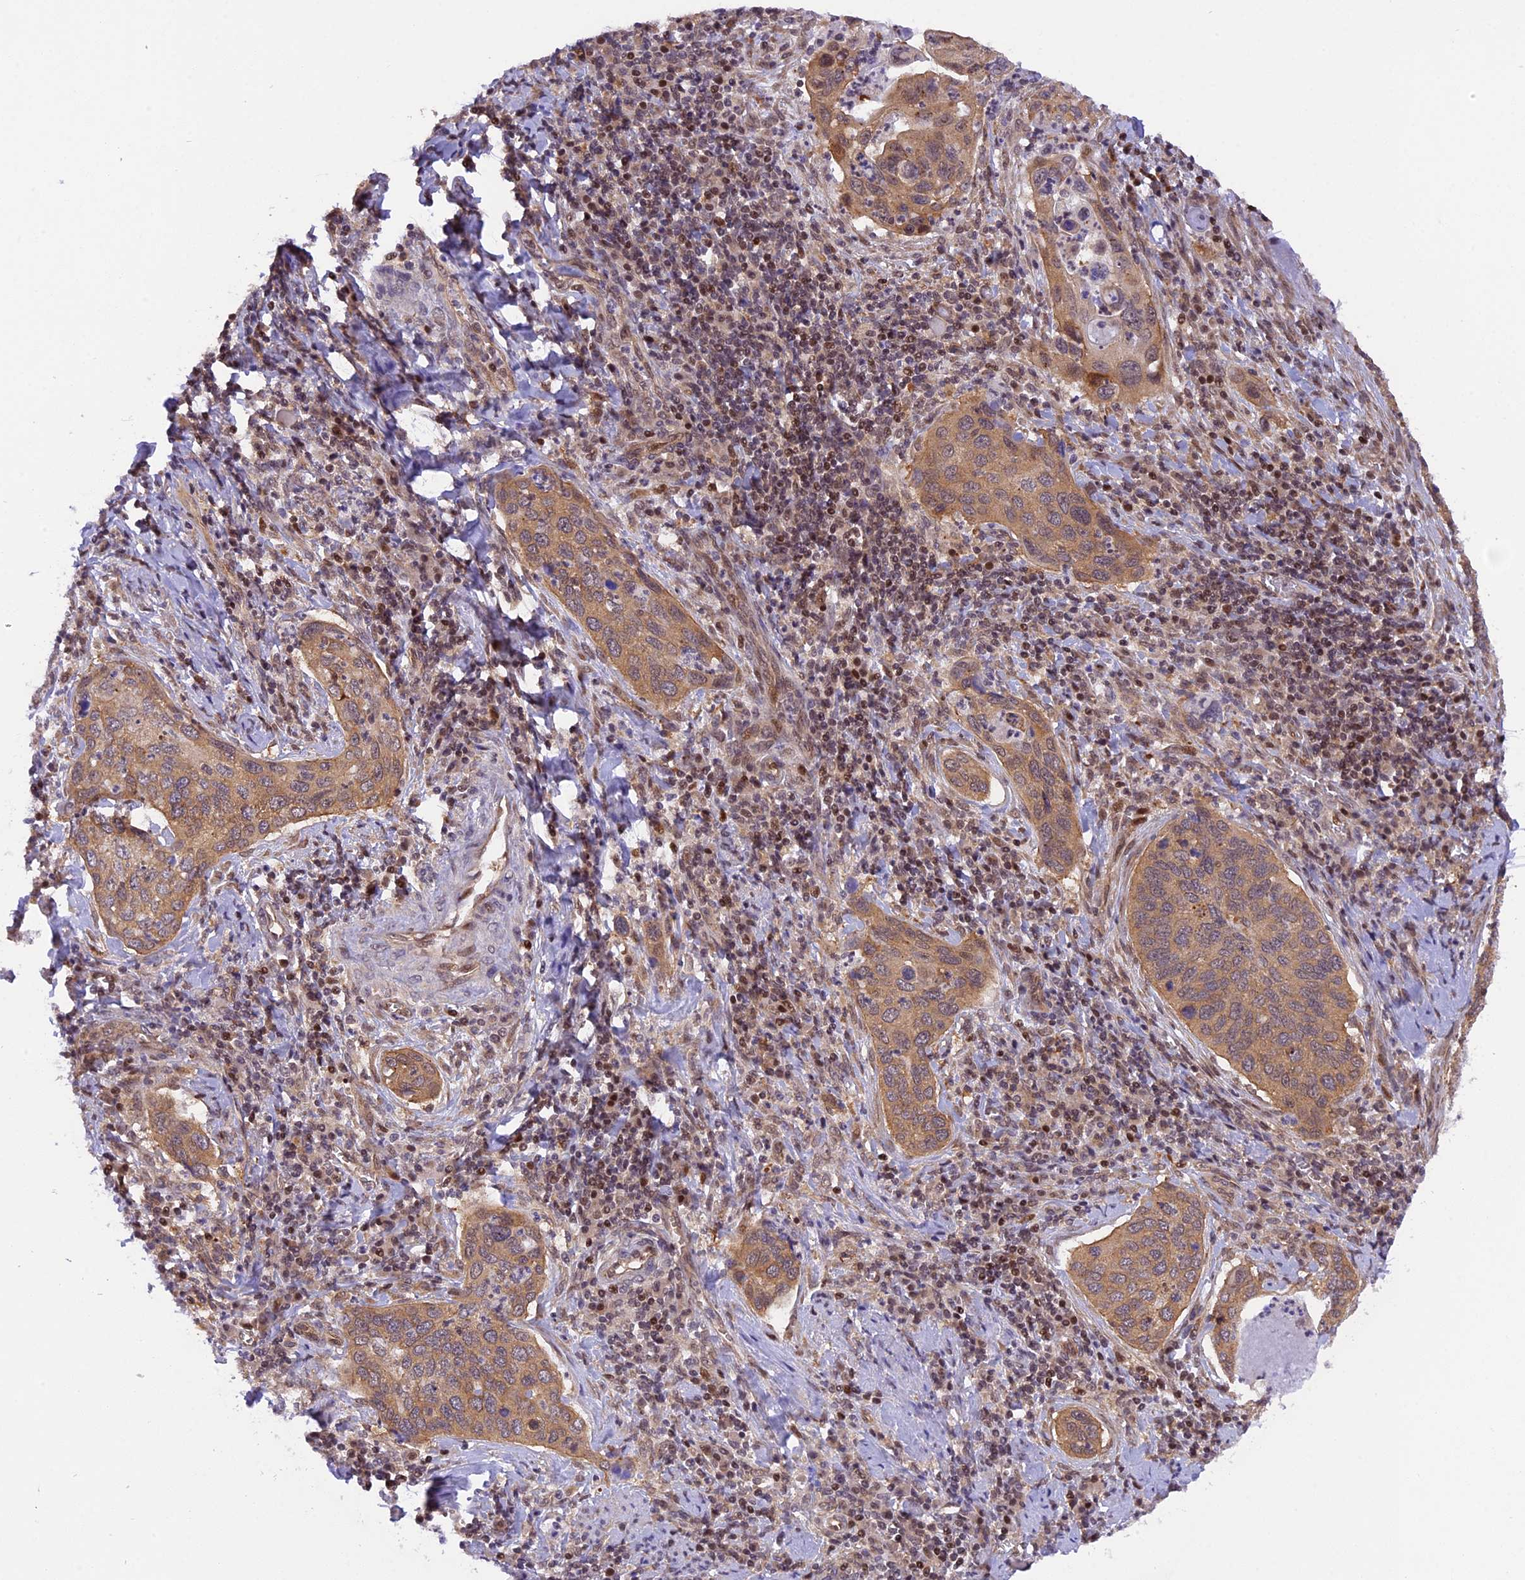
{"staining": {"intensity": "moderate", "quantity": ">75%", "location": "cytoplasmic/membranous"}, "tissue": "cervical cancer", "cell_type": "Tumor cells", "image_type": "cancer", "snomed": [{"axis": "morphology", "description": "Squamous cell carcinoma, NOS"}, {"axis": "topography", "description": "Cervix"}], "caption": "A micrograph of human squamous cell carcinoma (cervical) stained for a protein displays moderate cytoplasmic/membranous brown staining in tumor cells.", "gene": "SAMD4A", "patient": {"sex": "female", "age": 53}}